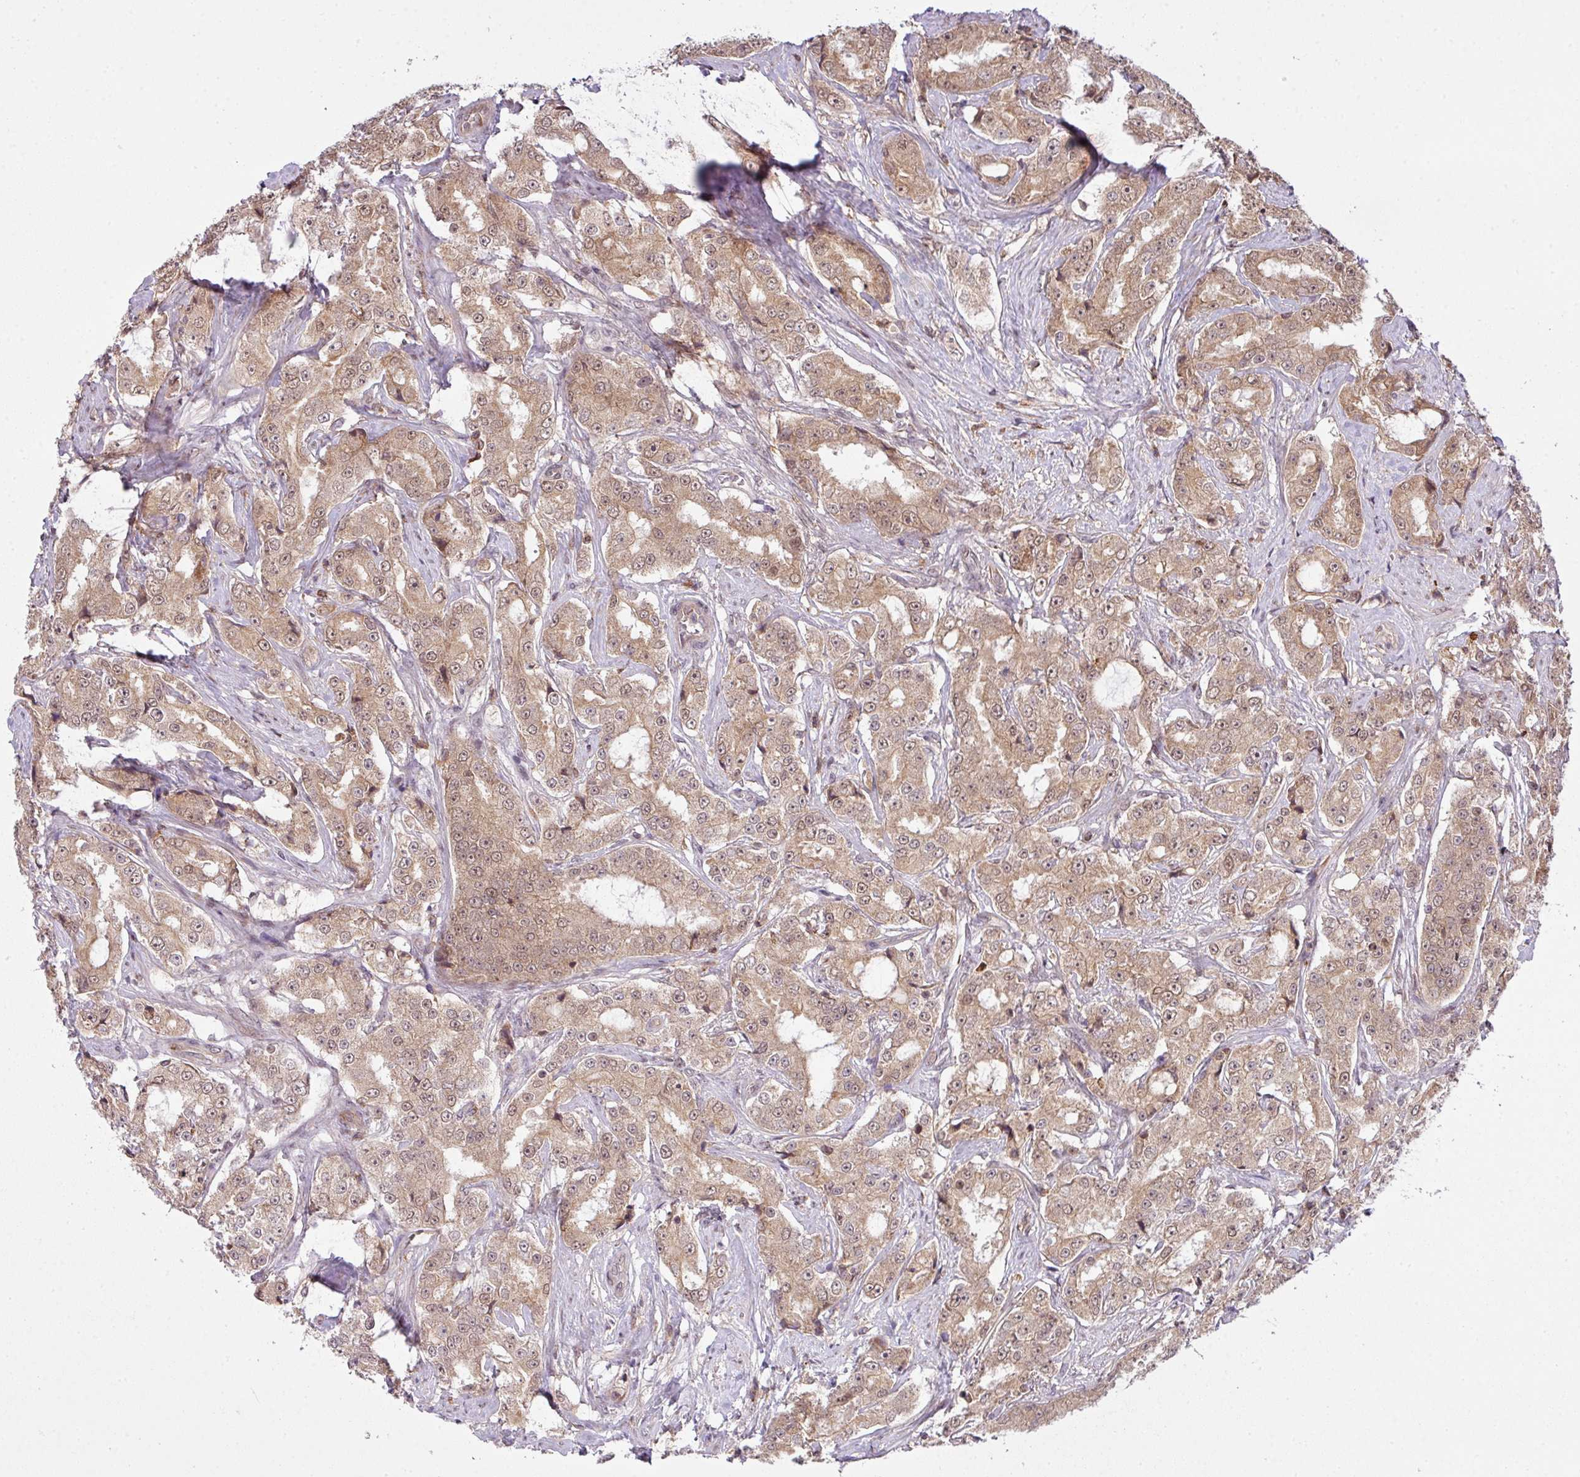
{"staining": {"intensity": "moderate", "quantity": ">75%", "location": "cytoplasmic/membranous,nuclear"}, "tissue": "prostate cancer", "cell_type": "Tumor cells", "image_type": "cancer", "snomed": [{"axis": "morphology", "description": "Adenocarcinoma, High grade"}, {"axis": "topography", "description": "Prostate"}], "caption": "There is medium levels of moderate cytoplasmic/membranous and nuclear expression in tumor cells of prostate cancer (high-grade adenocarcinoma), as demonstrated by immunohistochemical staining (brown color).", "gene": "ZC2HC1C", "patient": {"sex": "male", "age": 73}}